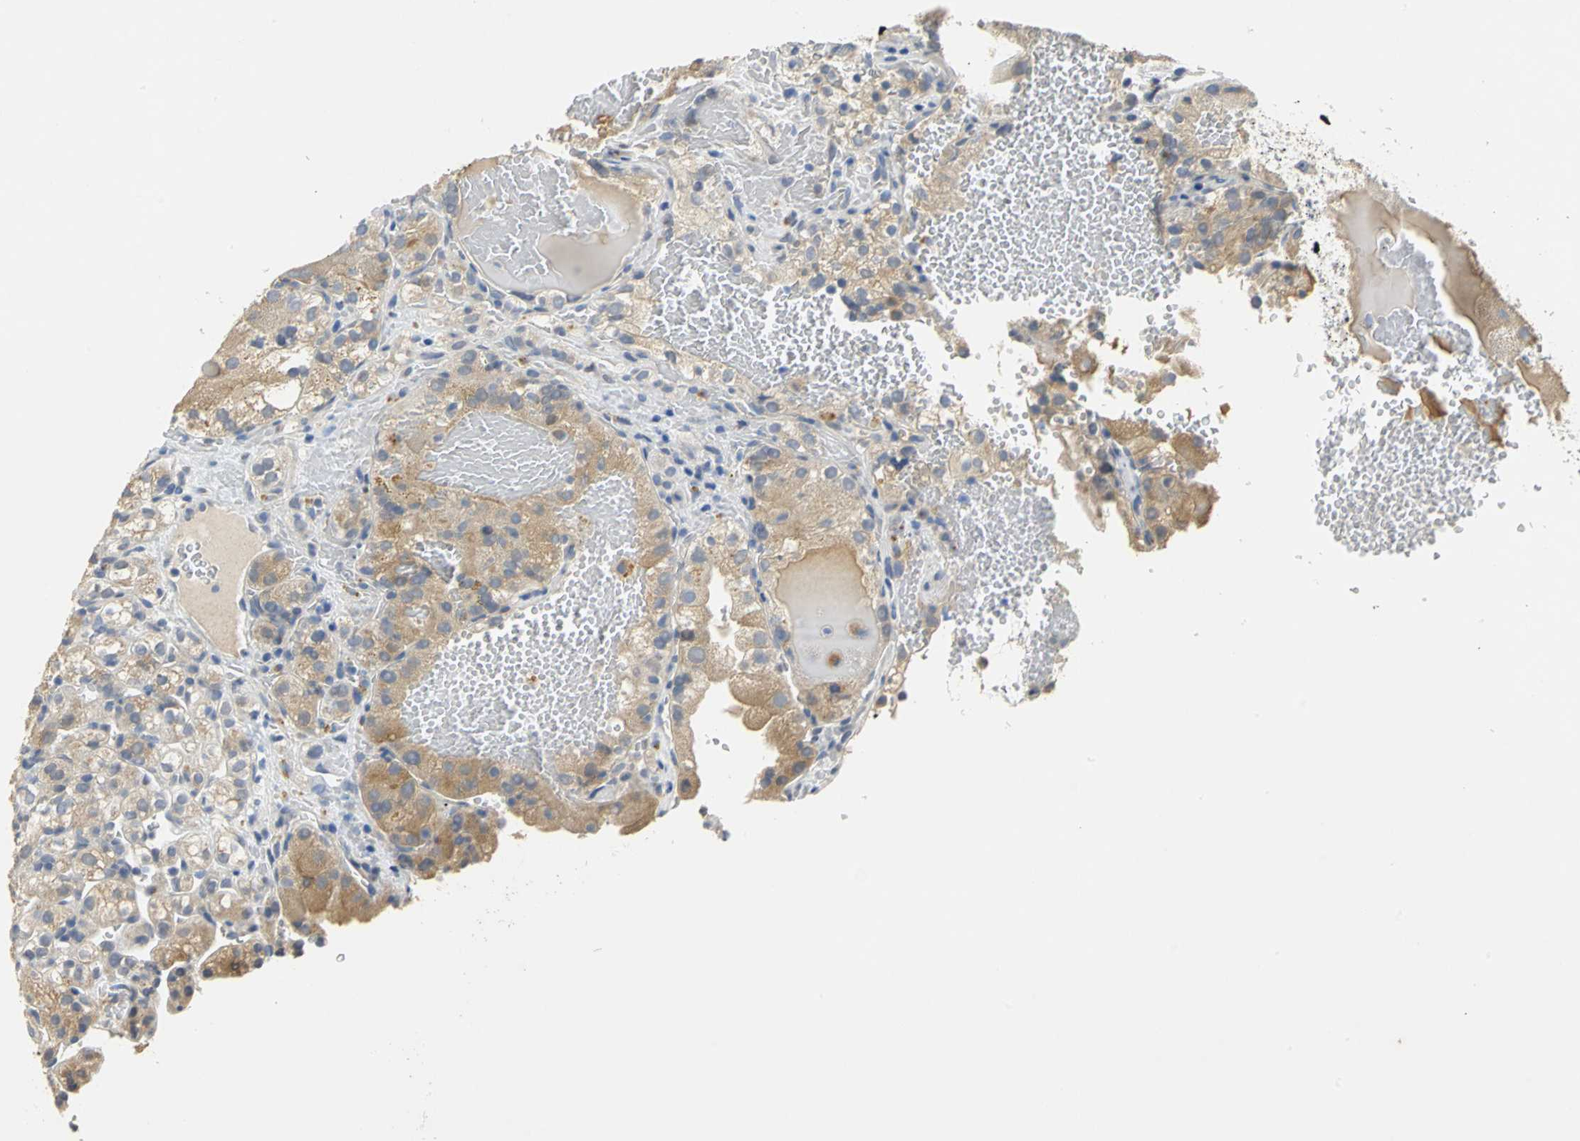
{"staining": {"intensity": "weak", "quantity": "<25%", "location": "cytoplasmic/membranous"}, "tissue": "renal cancer", "cell_type": "Tumor cells", "image_type": "cancer", "snomed": [{"axis": "morphology", "description": "Normal tissue, NOS"}, {"axis": "morphology", "description": "Adenocarcinoma, NOS"}, {"axis": "topography", "description": "Kidney"}], "caption": "Immunohistochemical staining of renal adenocarcinoma shows no significant expression in tumor cells.", "gene": "IL17RB", "patient": {"sex": "male", "age": 61}}